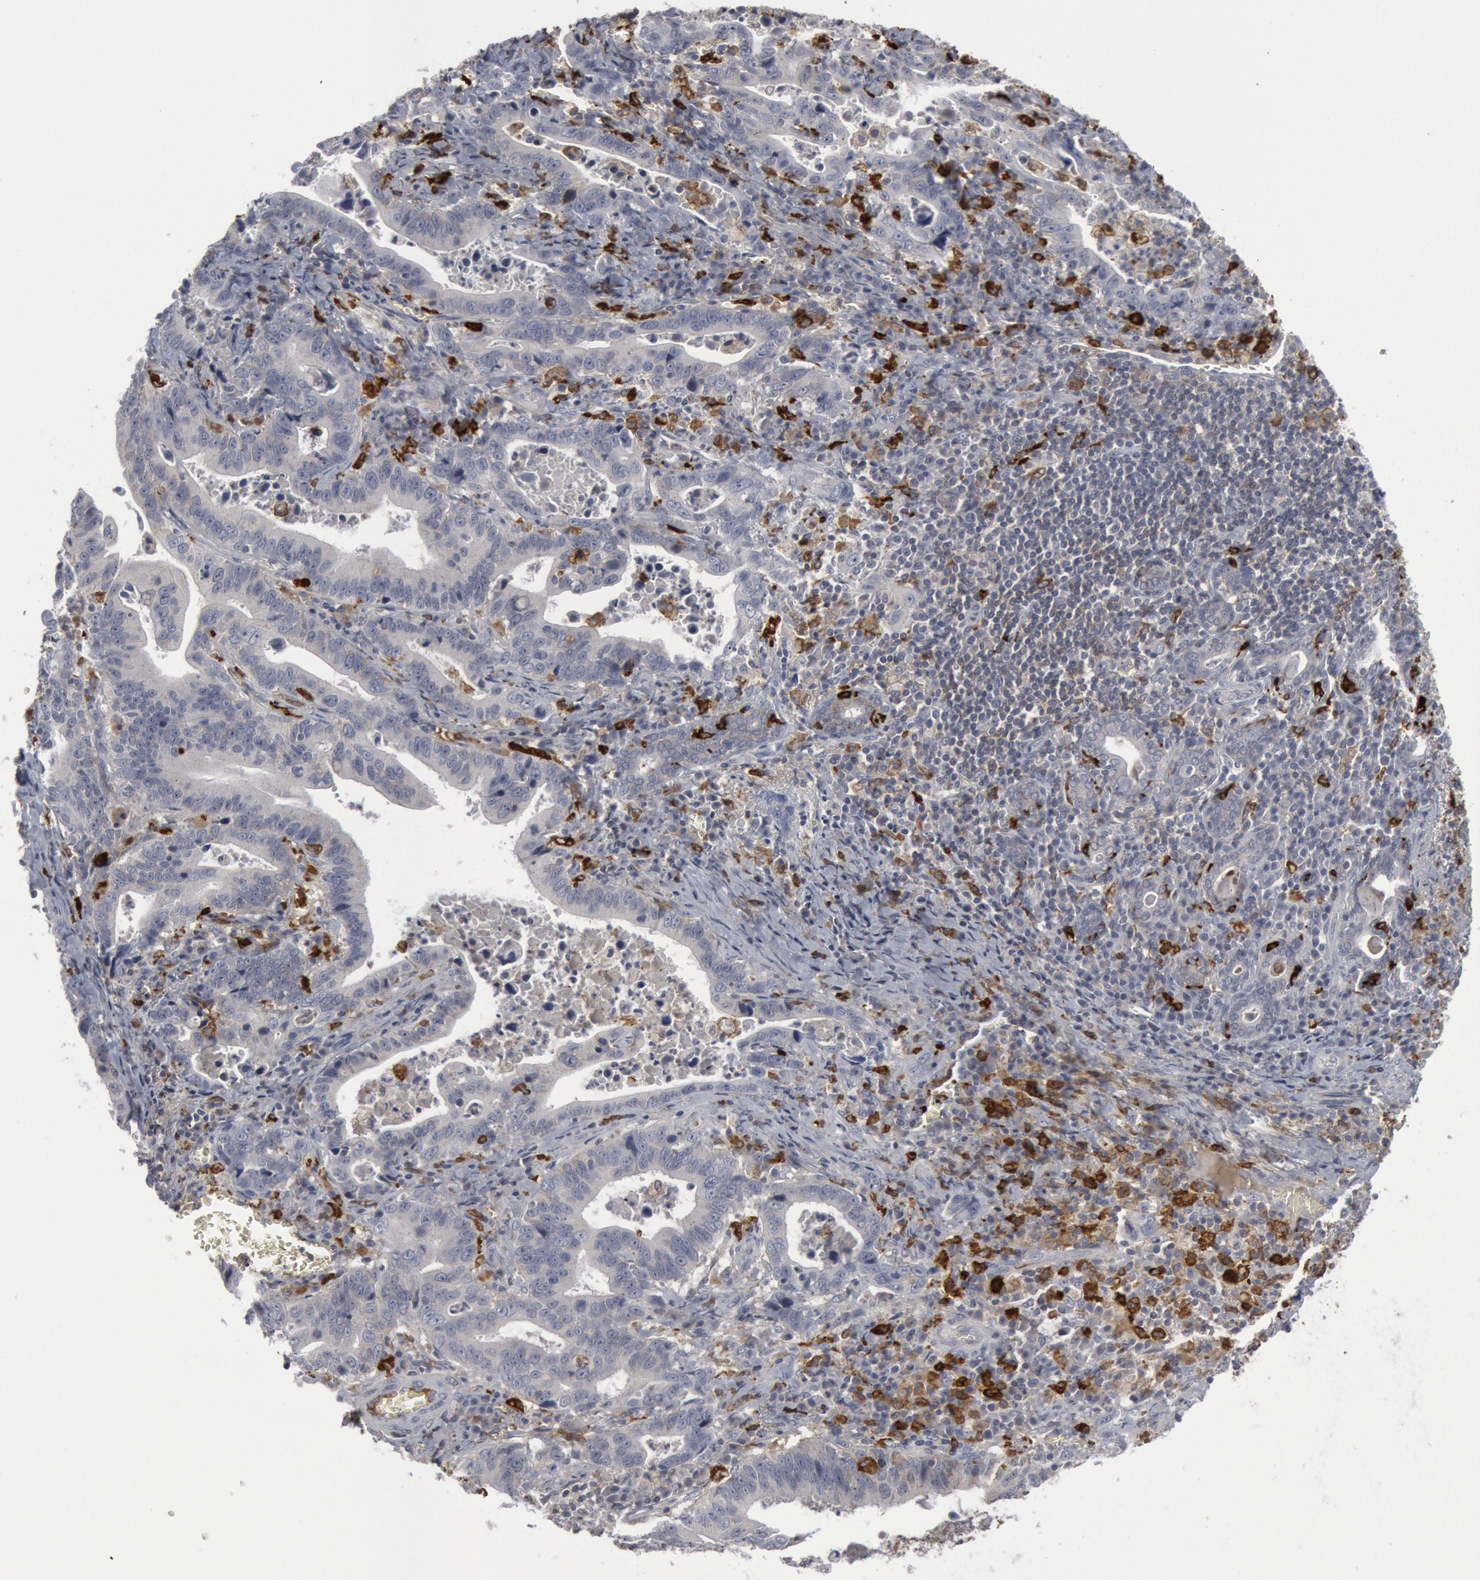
{"staining": {"intensity": "negative", "quantity": "none", "location": "none"}, "tissue": "stomach cancer", "cell_type": "Tumor cells", "image_type": "cancer", "snomed": [{"axis": "morphology", "description": "Adenocarcinoma, NOS"}, {"axis": "topography", "description": "Stomach, upper"}], "caption": "DAB (3,3'-diaminobenzidine) immunohistochemical staining of human adenocarcinoma (stomach) exhibits no significant staining in tumor cells. Brightfield microscopy of immunohistochemistry stained with DAB (brown) and hematoxylin (blue), captured at high magnification.", "gene": "C1QC", "patient": {"sex": "male", "age": 63}}